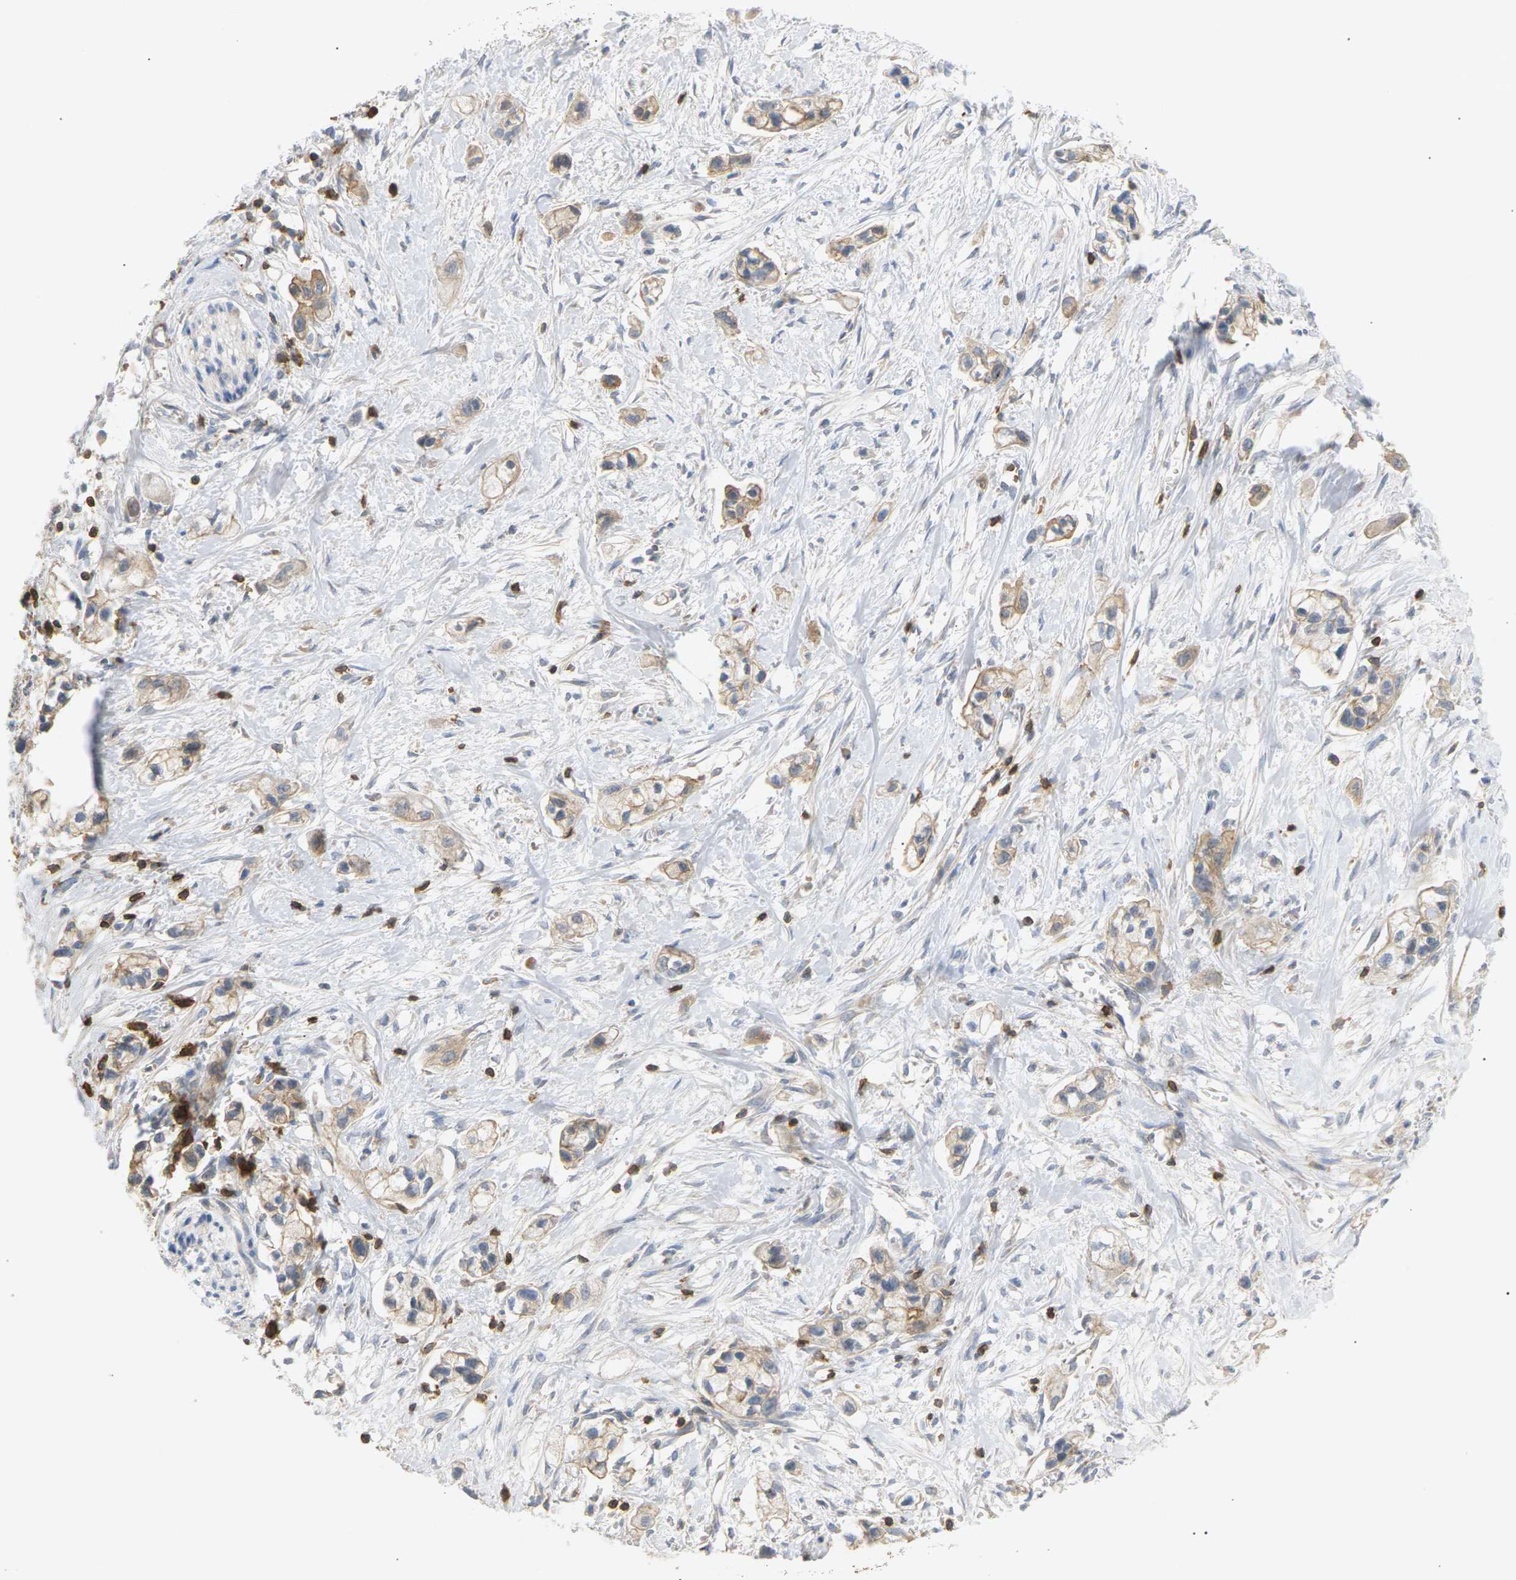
{"staining": {"intensity": "moderate", "quantity": ">75%", "location": "cytoplasmic/membranous"}, "tissue": "pancreatic cancer", "cell_type": "Tumor cells", "image_type": "cancer", "snomed": [{"axis": "morphology", "description": "Adenocarcinoma, NOS"}, {"axis": "topography", "description": "Pancreas"}], "caption": "Protein expression analysis of human adenocarcinoma (pancreatic) reveals moderate cytoplasmic/membranous staining in about >75% of tumor cells.", "gene": "LIME1", "patient": {"sex": "male", "age": 74}}